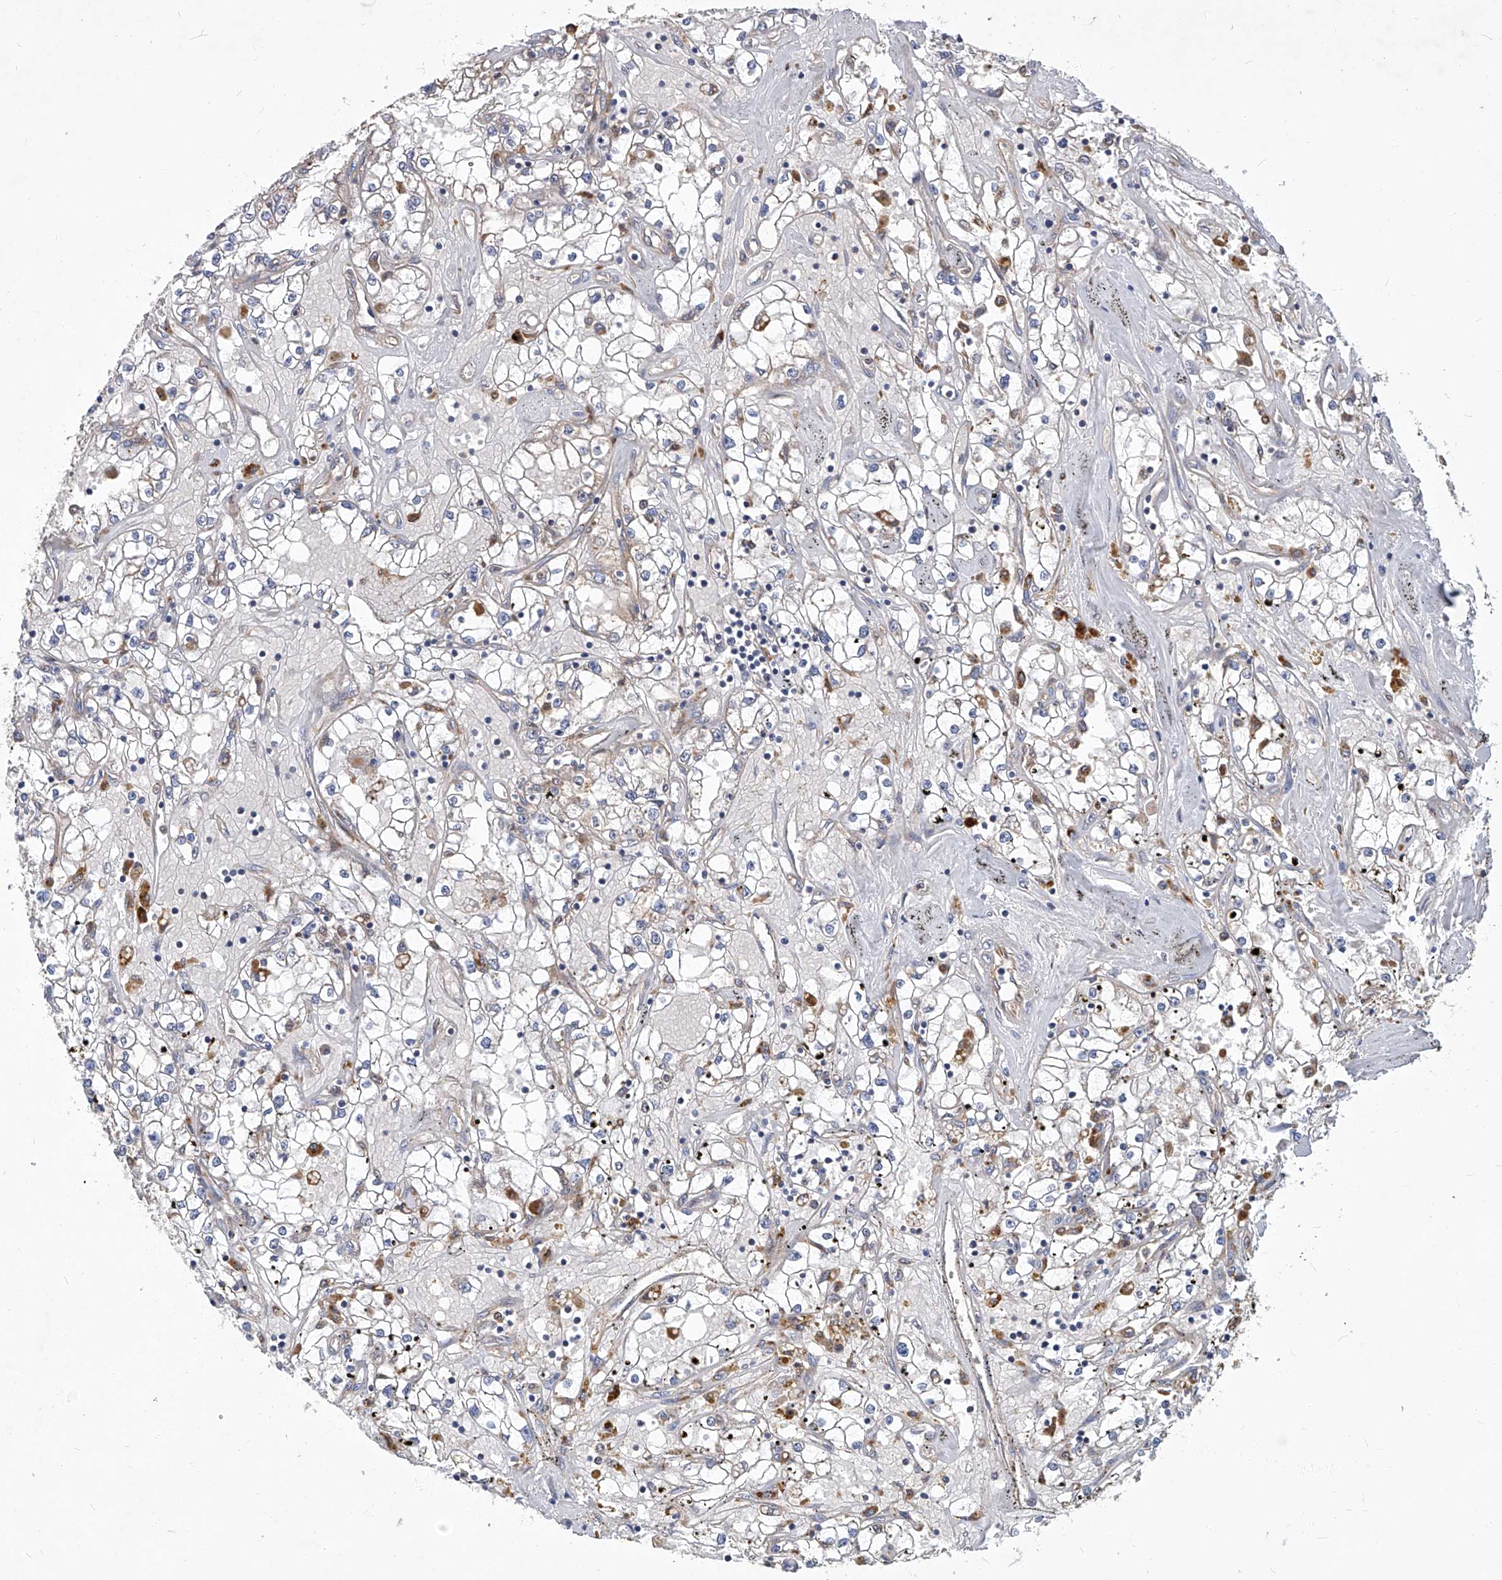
{"staining": {"intensity": "negative", "quantity": "none", "location": "none"}, "tissue": "renal cancer", "cell_type": "Tumor cells", "image_type": "cancer", "snomed": [{"axis": "morphology", "description": "Adenocarcinoma, NOS"}, {"axis": "topography", "description": "Kidney"}], "caption": "This is a photomicrograph of IHC staining of renal cancer (adenocarcinoma), which shows no positivity in tumor cells.", "gene": "TNFRSF13B", "patient": {"sex": "male", "age": 56}}